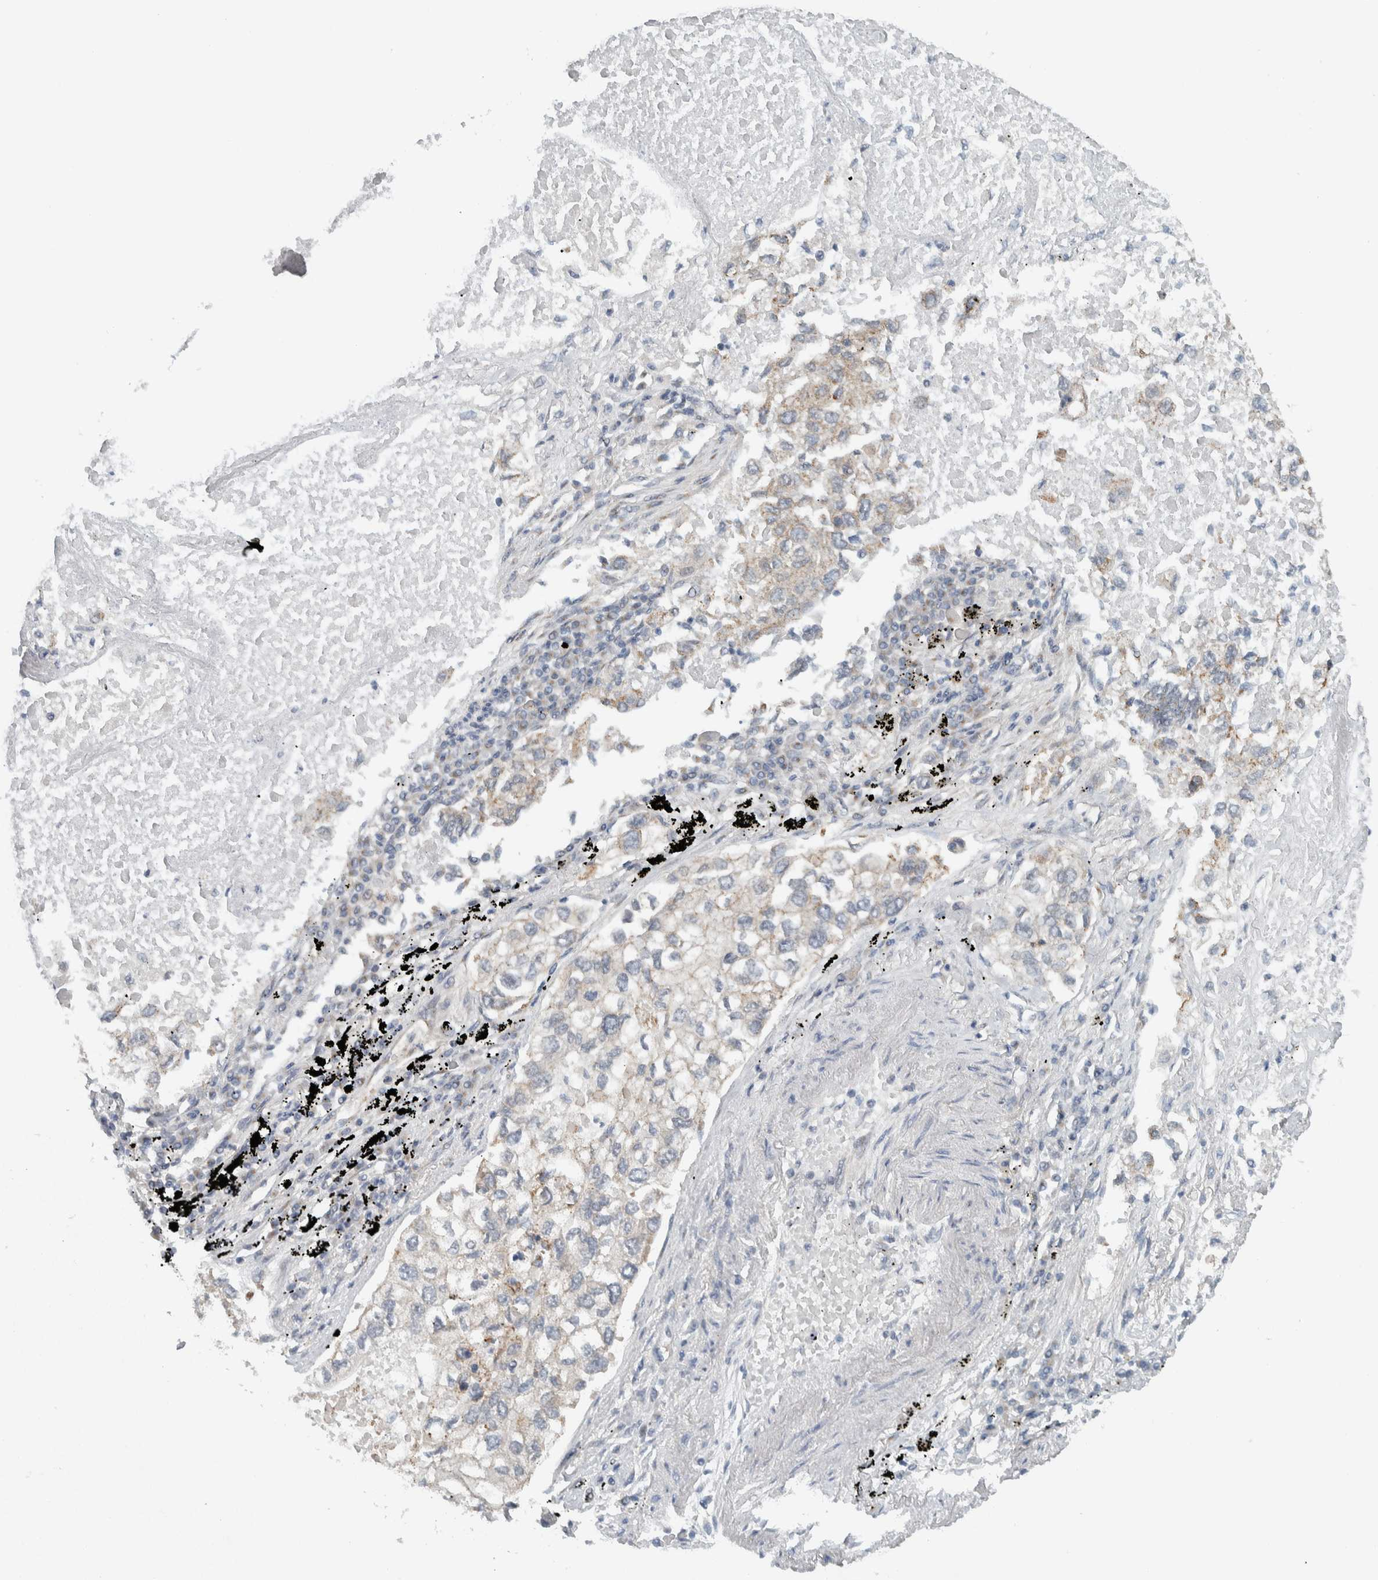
{"staining": {"intensity": "weak", "quantity": "<25%", "location": "cytoplasmic/membranous"}, "tissue": "lung cancer", "cell_type": "Tumor cells", "image_type": "cancer", "snomed": [{"axis": "morphology", "description": "Inflammation, NOS"}, {"axis": "morphology", "description": "Adenocarcinoma, NOS"}, {"axis": "topography", "description": "Lung"}], "caption": "Immunohistochemistry (IHC) image of neoplastic tissue: adenocarcinoma (lung) stained with DAB reveals no significant protein staining in tumor cells. (DAB IHC with hematoxylin counter stain).", "gene": "RERE", "patient": {"sex": "male", "age": 63}}